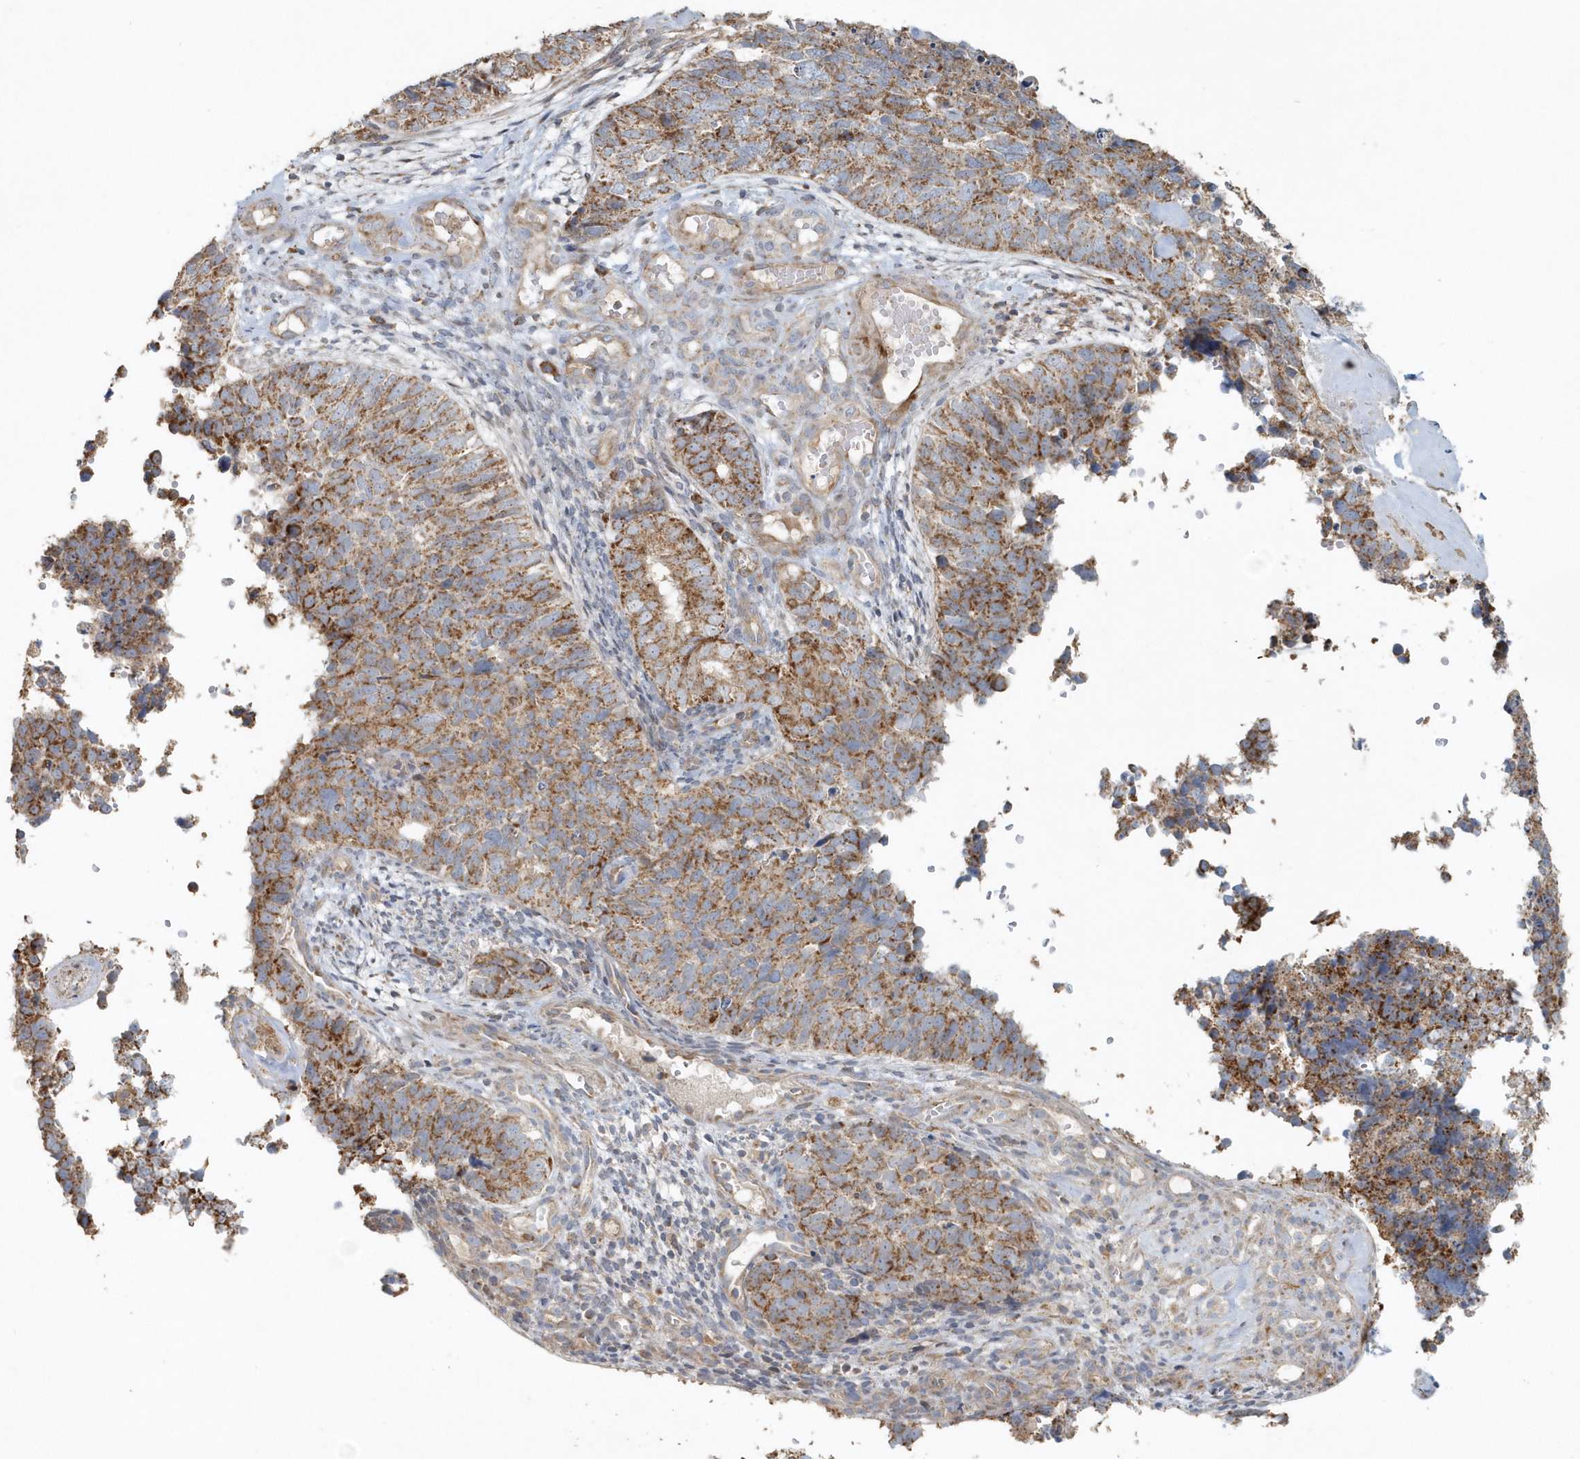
{"staining": {"intensity": "moderate", "quantity": ">75%", "location": "cytoplasmic/membranous"}, "tissue": "cervical cancer", "cell_type": "Tumor cells", "image_type": "cancer", "snomed": [{"axis": "morphology", "description": "Squamous cell carcinoma, NOS"}, {"axis": "topography", "description": "Cervix"}], "caption": "IHC image of neoplastic tissue: cervical cancer stained using IHC exhibits medium levels of moderate protein expression localized specifically in the cytoplasmic/membranous of tumor cells, appearing as a cytoplasmic/membranous brown color.", "gene": "MMUT", "patient": {"sex": "female", "age": 63}}